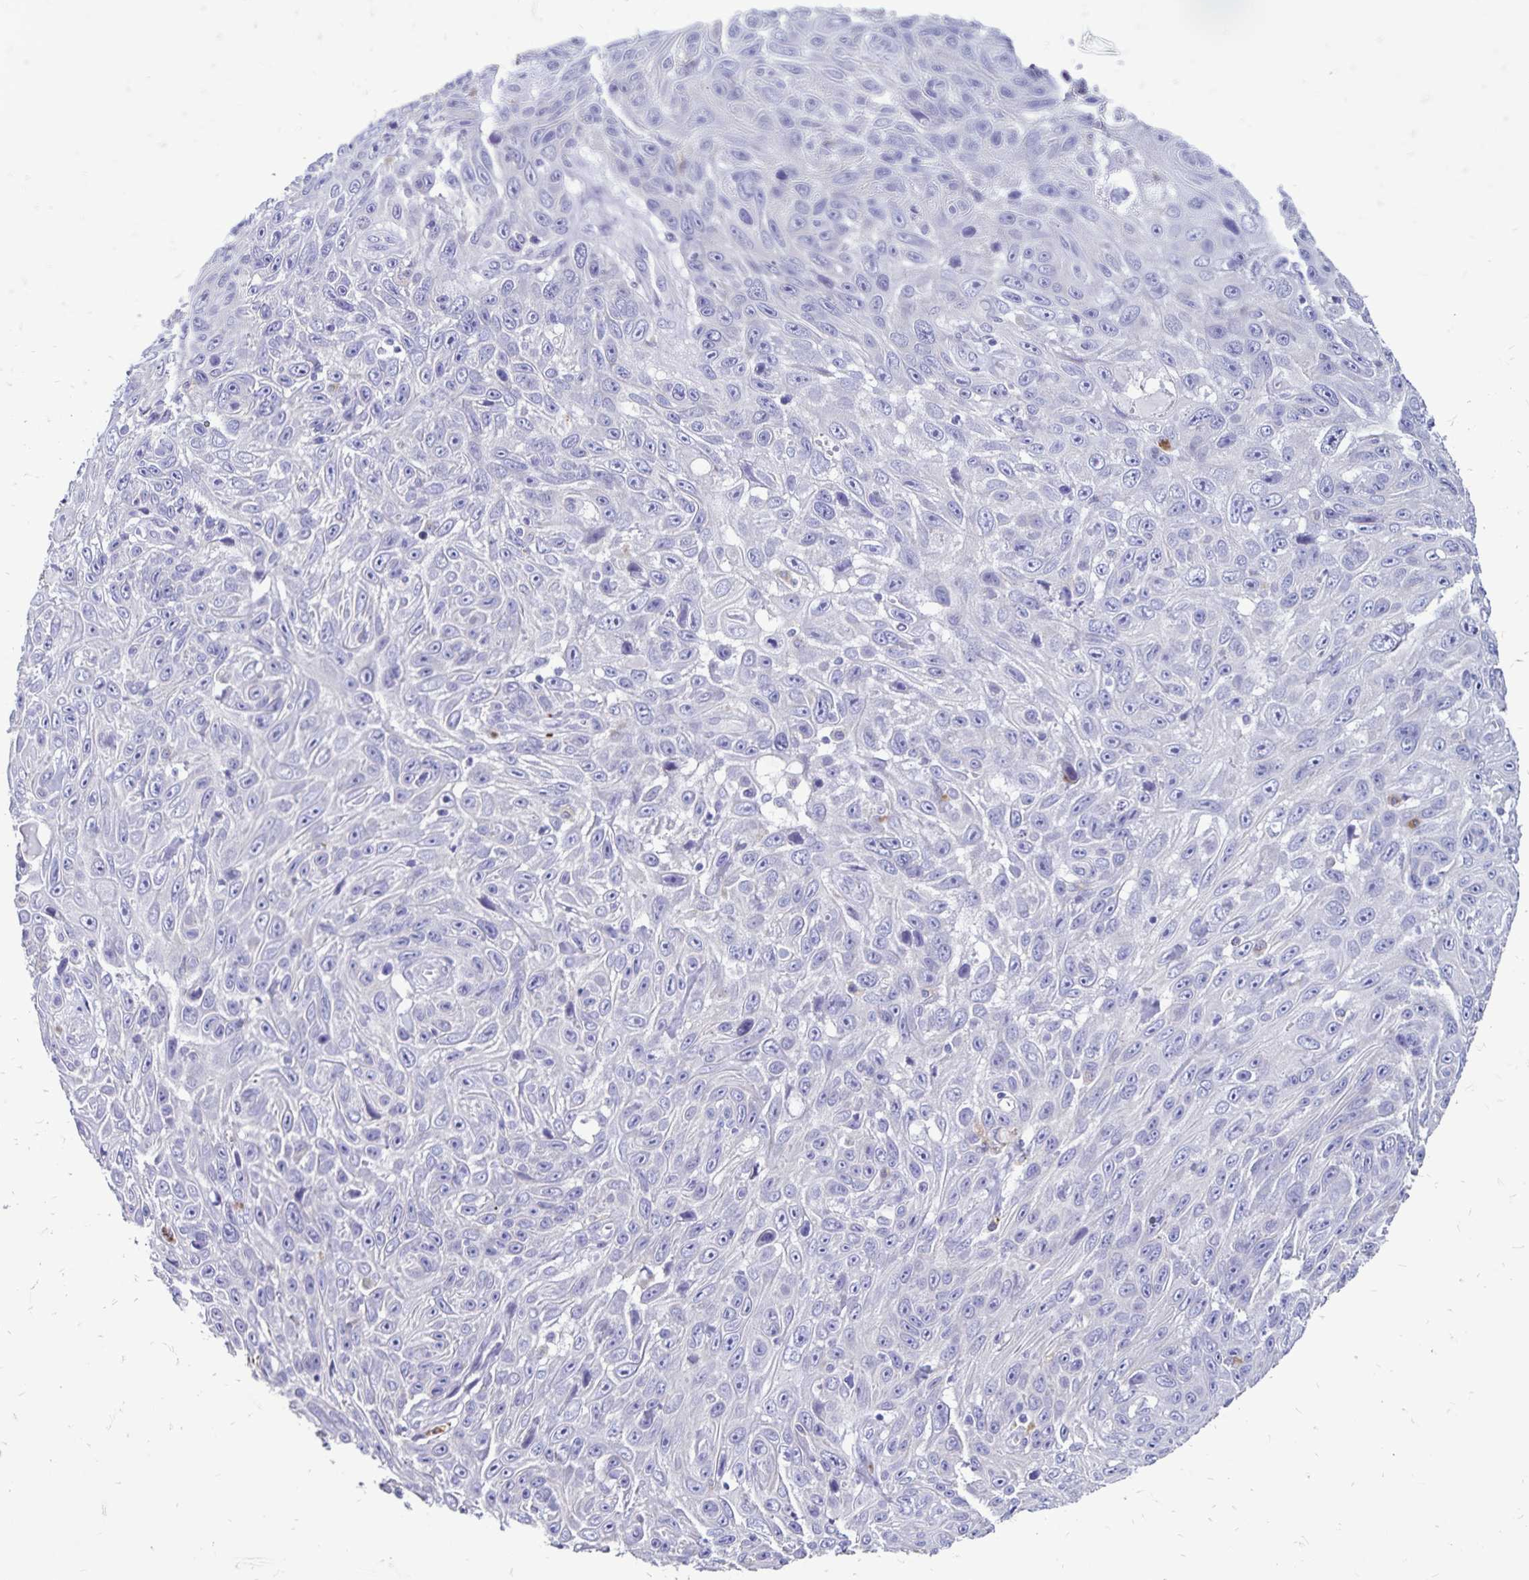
{"staining": {"intensity": "negative", "quantity": "none", "location": "none"}, "tissue": "skin cancer", "cell_type": "Tumor cells", "image_type": "cancer", "snomed": [{"axis": "morphology", "description": "Squamous cell carcinoma, NOS"}, {"axis": "topography", "description": "Skin"}], "caption": "This is a photomicrograph of immunohistochemistry (IHC) staining of skin cancer, which shows no positivity in tumor cells.", "gene": "EVPL", "patient": {"sex": "male", "age": 82}}